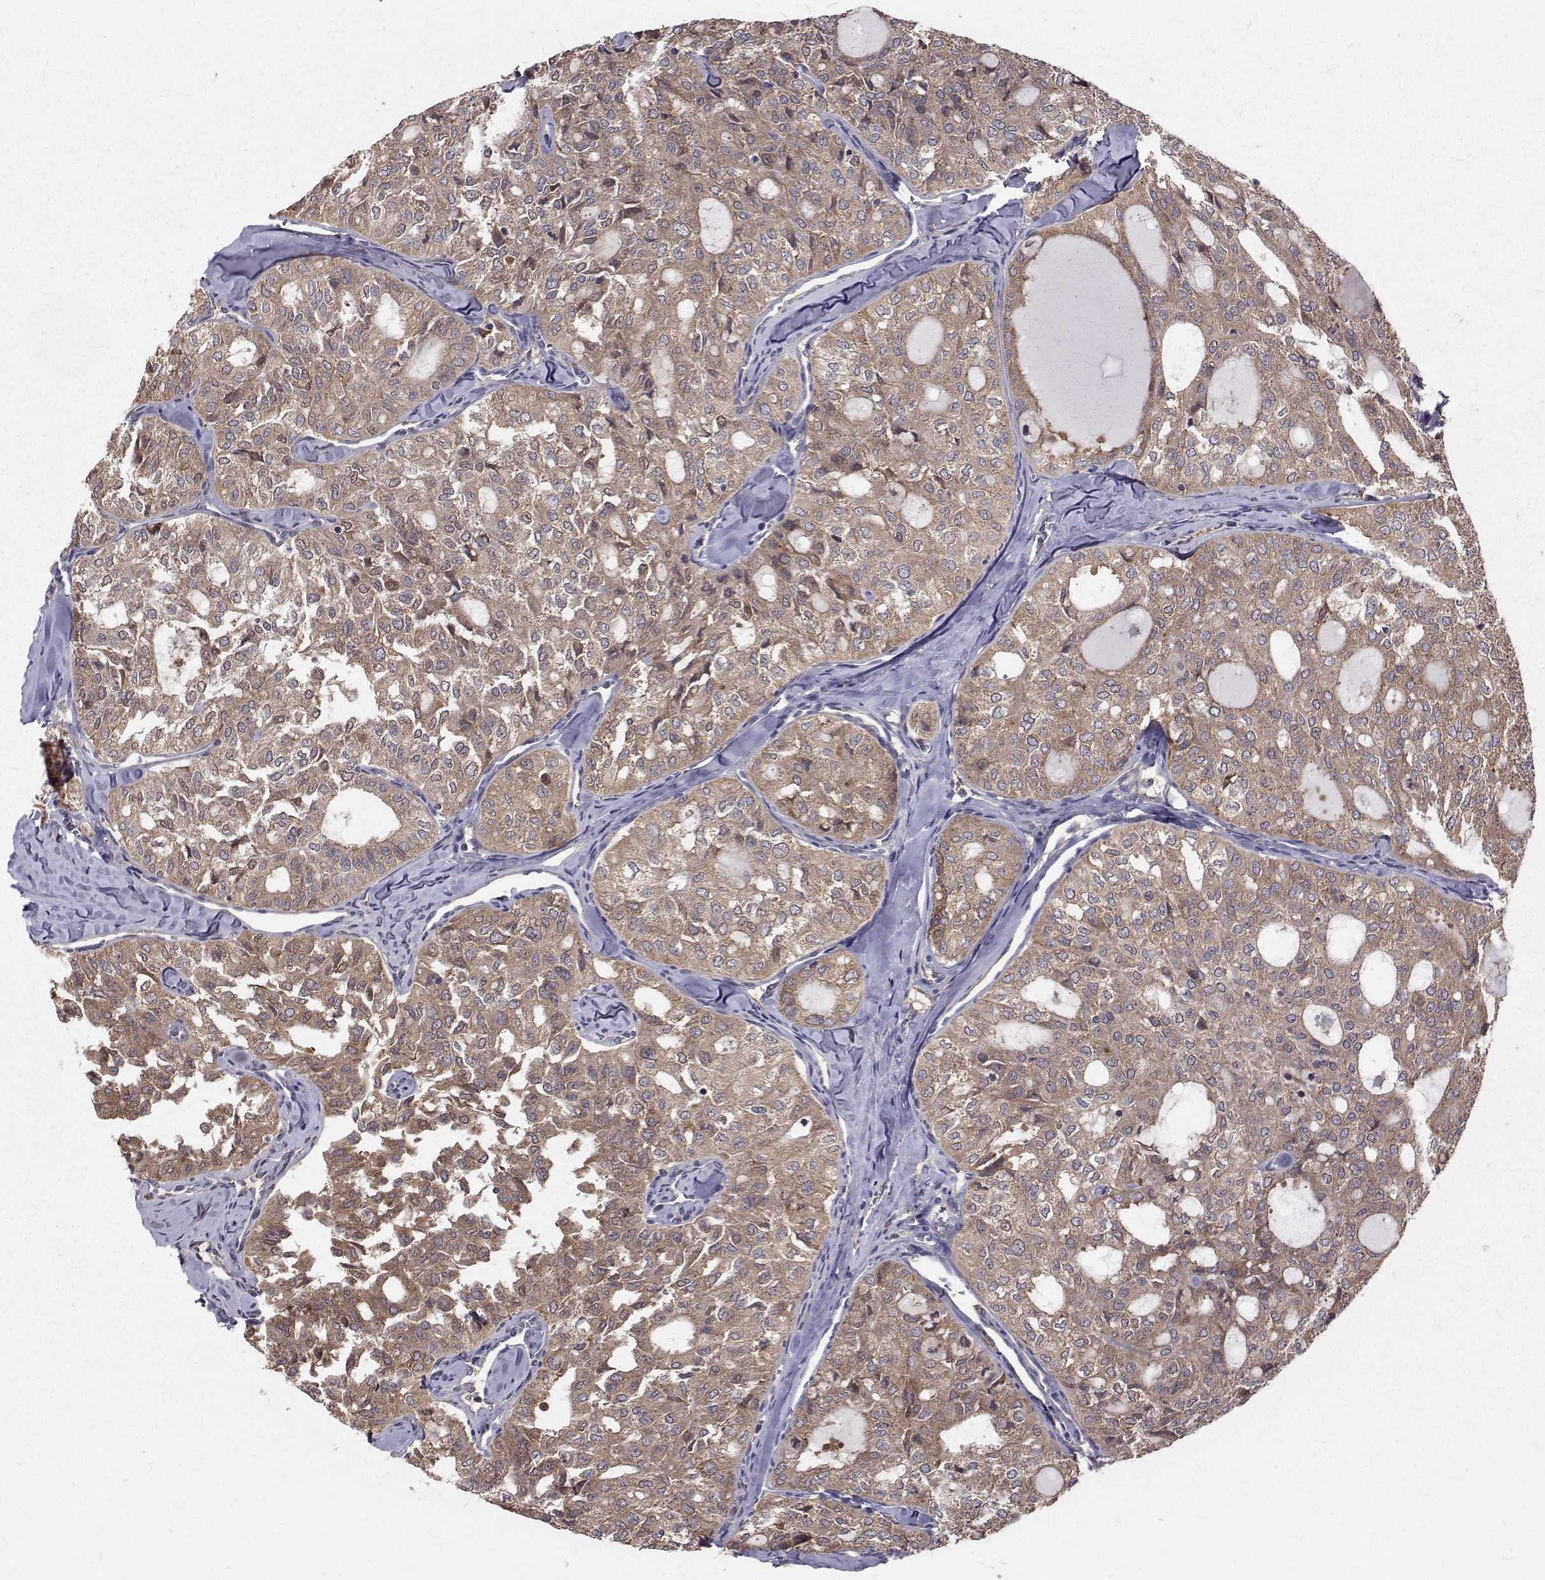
{"staining": {"intensity": "moderate", "quantity": ">75%", "location": "cytoplasmic/membranous"}, "tissue": "thyroid cancer", "cell_type": "Tumor cells", "image_type": "cancer", "snomed": [{"axis": "morphology", "description": "Follicular adenoma carcinoma, NOS"}, {"axis": "topography", "description": "Thyroid gland"}], "caption": "Follicular adenoma carcinoma (thyroid) was stained to show a protein in brown. There is medium levels of moderate cytoplasmic/membranous expression in approximately >75% of tumor cells.", "gene": "FARSB", "patient": {"sex": "male", "age": 75}}